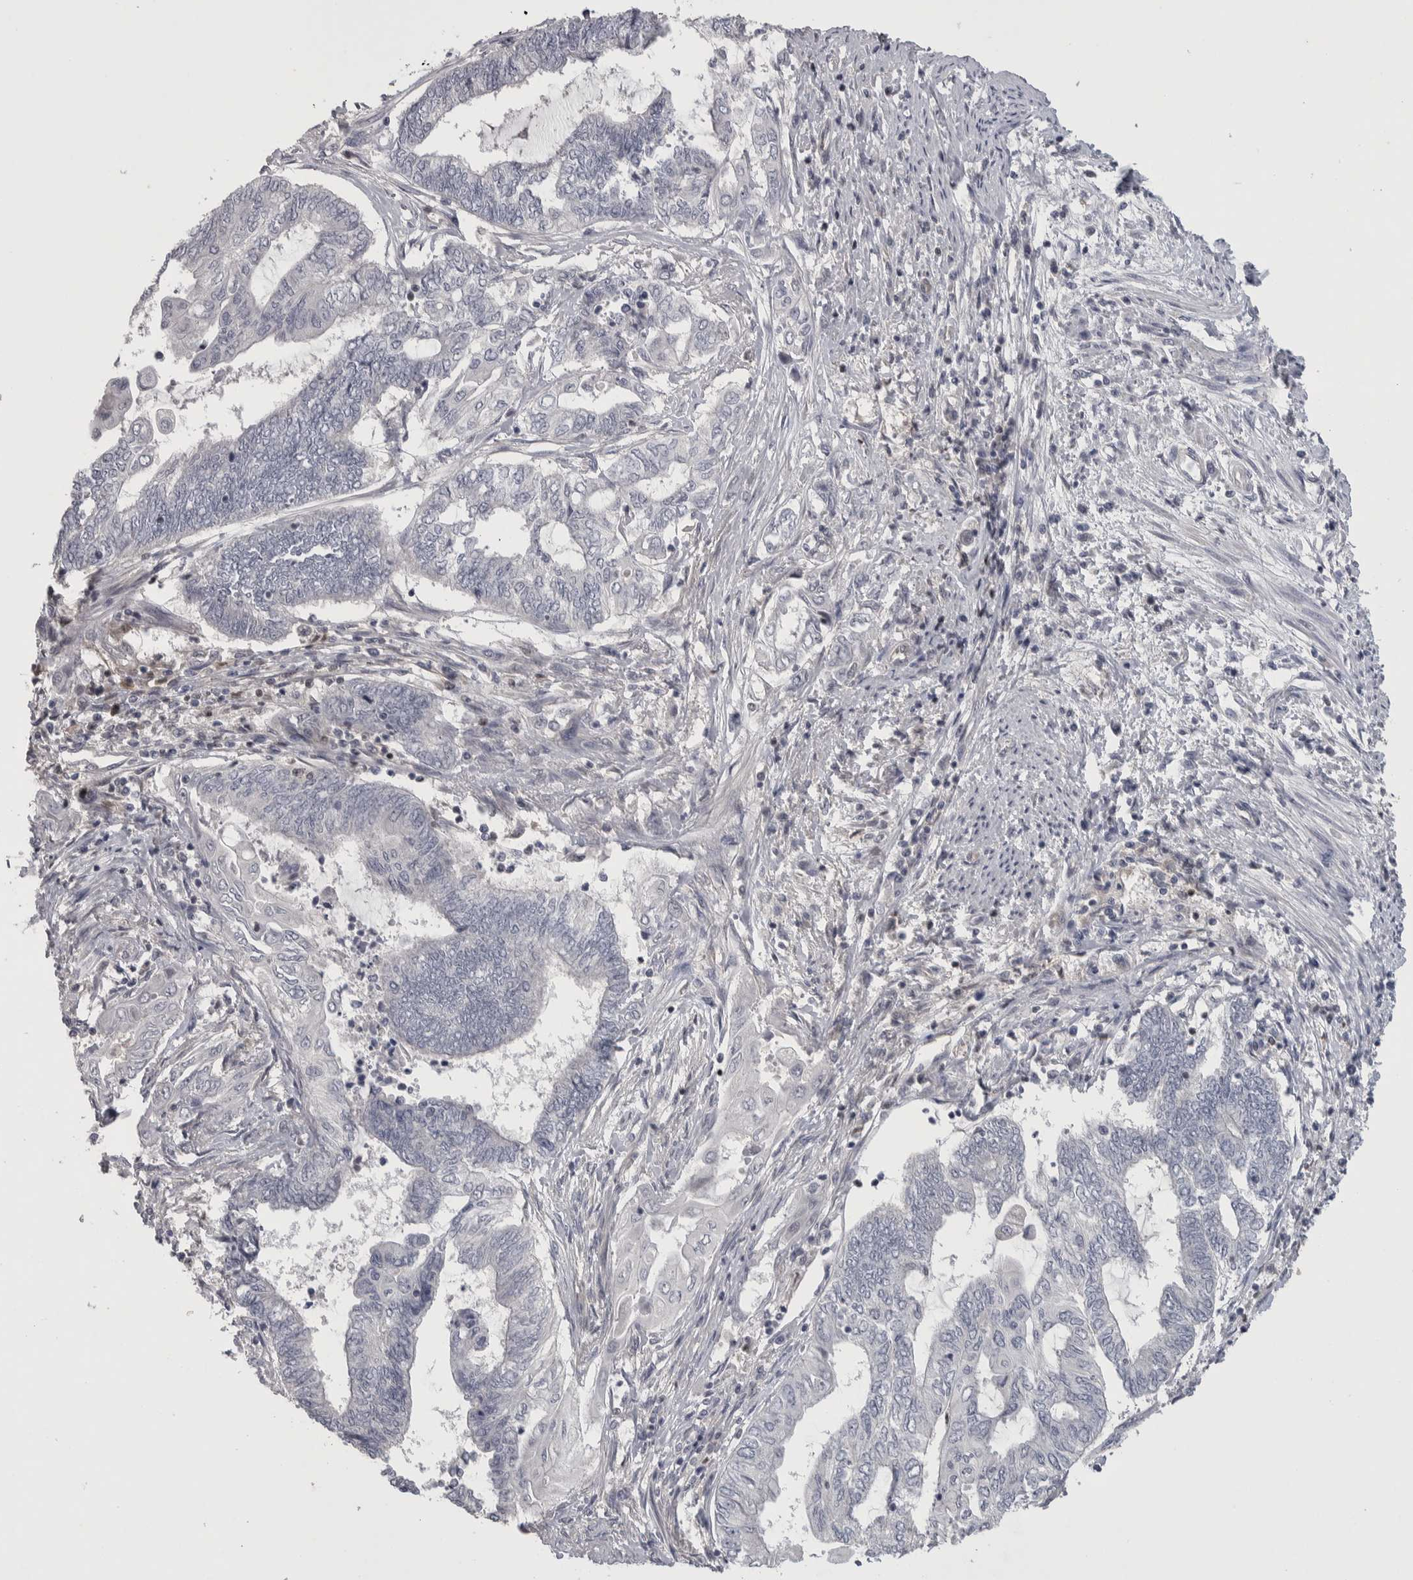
{"staining": {"intensity": "negative", "quantity": "none", "location": "none"}, "tissue": "endometrial cancer", "cell_type": "Tumor cells", "image_type": "cancer", "snomed": [{"axis": "morphology", "description": "Adenocarcinoma, NOS"}, {"axis": "topography", "description": "Uterus"}, {"axis": "topography", "description": "Endometrium"}], "caption": "A high-resolution photomicrograph shows immunohistochemistry (IHC) staining of adenocarcinoma (endometrial), which reveals no significant staining in tumor cells.", "gene": "NFKB2", "patient": {"sex": "female", "age": 70}}